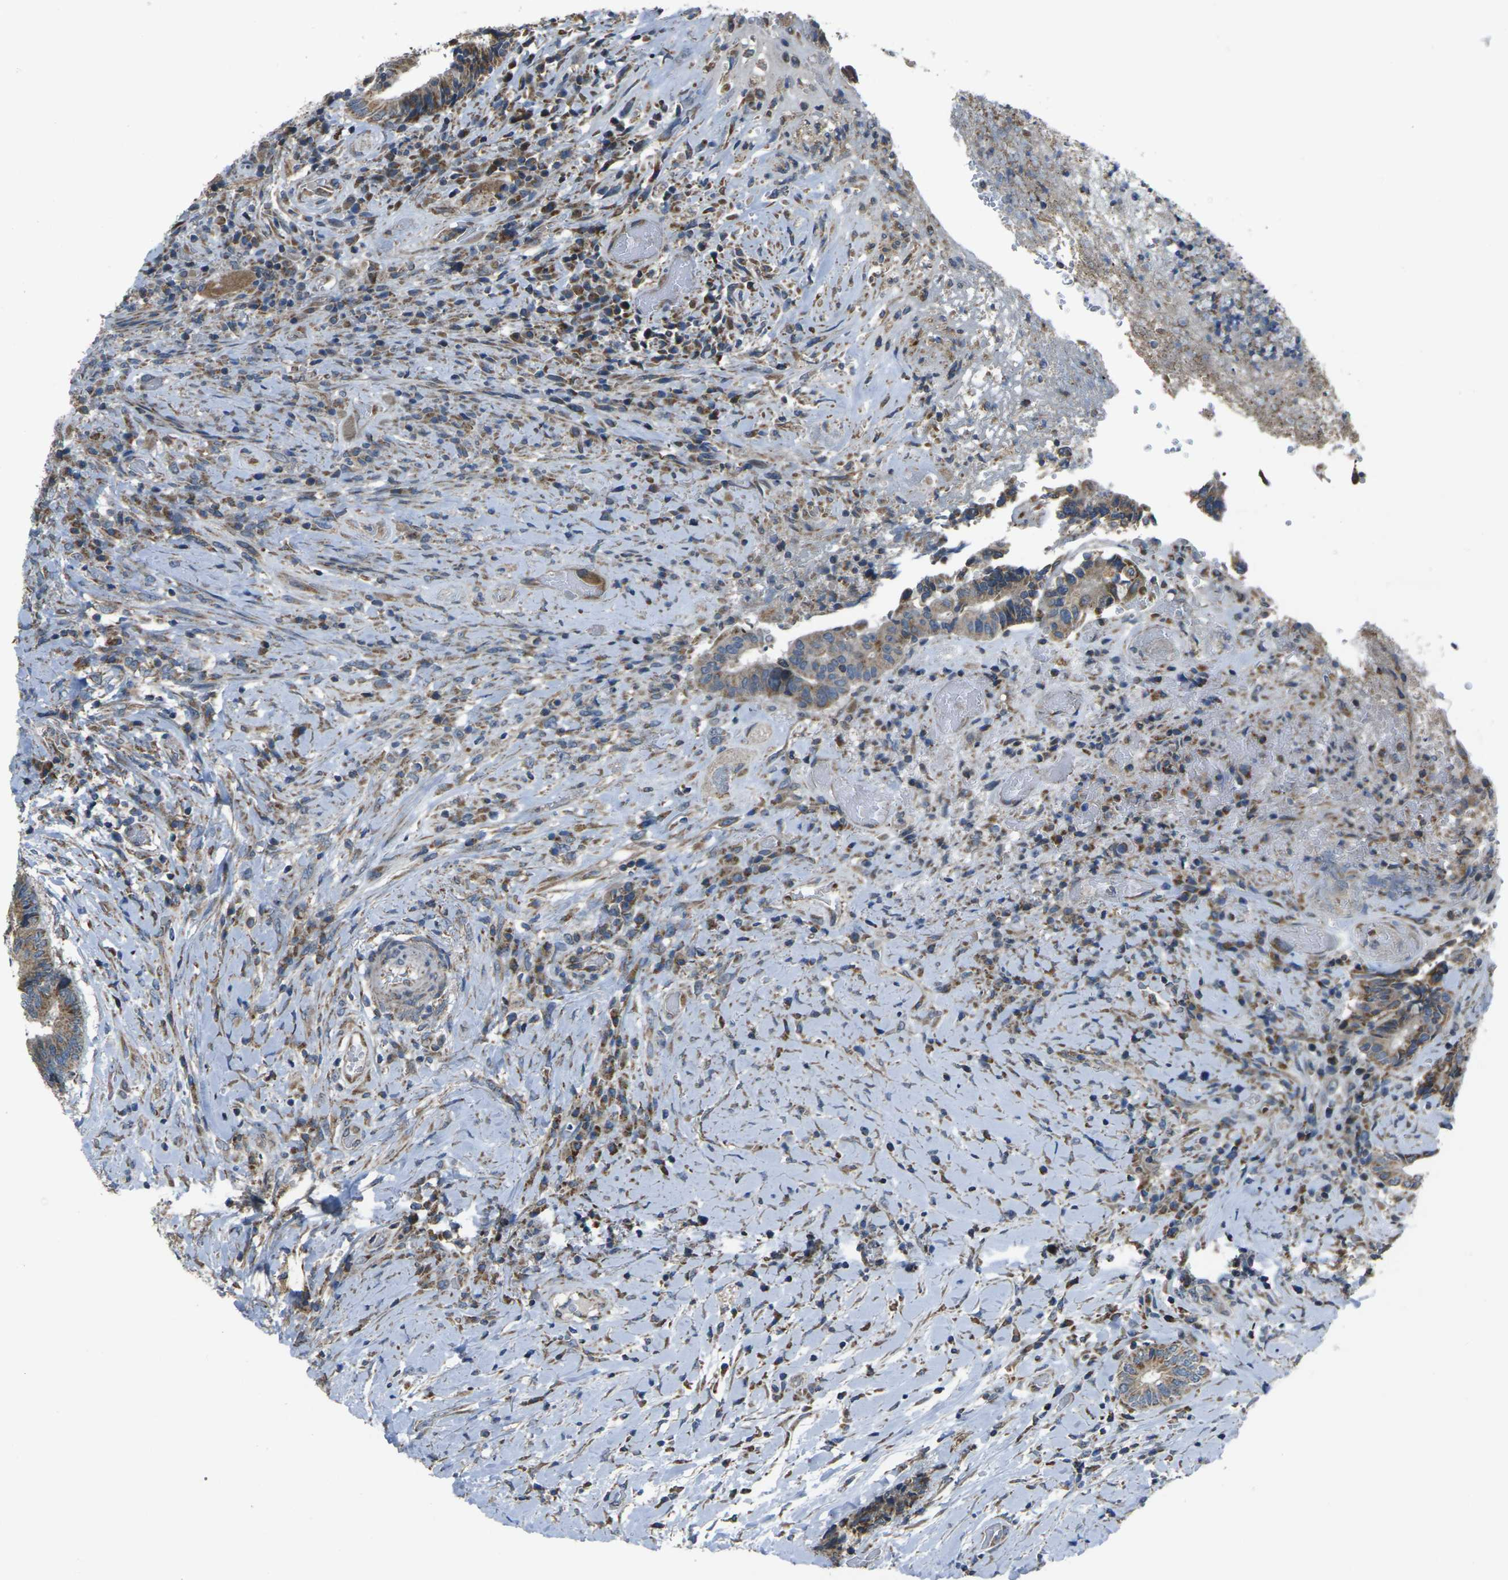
{"staining": {"intensity": "moderate", "quantity": ">75%", "location": "cytoplasmic/membranous"}, "tissue": "colorectal cancer", "cell_type": "Tumor cells", "image_type": "cancer", "snomed": [{"axis": "morphology", "description": "Adenocarcinoma, NOS"}, {"axis": "topography", "description": "Rectum"}], "caption": "Human colorectal adenocarcinoma stained with a brown dye displays moderate cytoplasmic/membranous positive staining in approximately >75% of tumor cells.", "gene": "TMEM120B", "patient": {"sex": "male", "age": 63}}